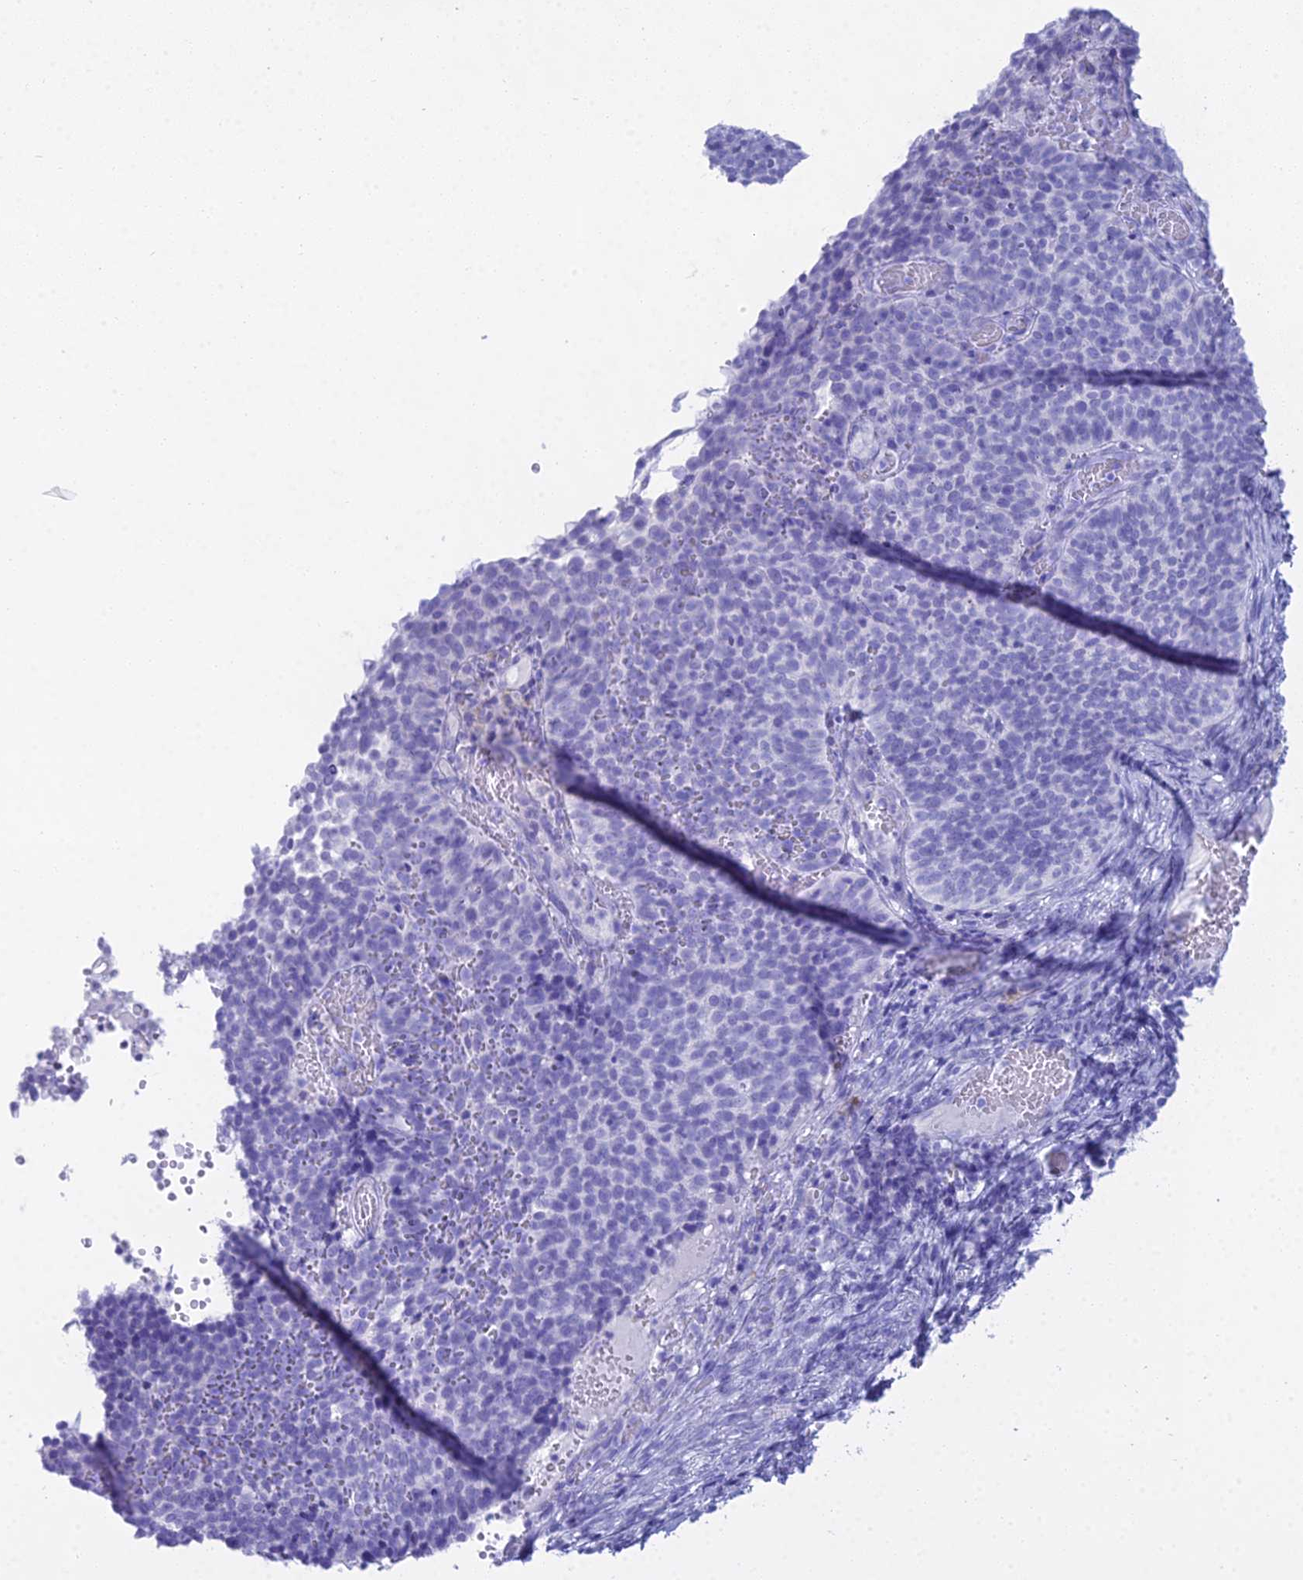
{"staining": {"intensity": "negative", "quantity": "none", "location": "none"}, "tissue": "cervical cancer", "cell_type": "Tumor cells", "image_type": "cancer", "snomed": [{"axis": "morphology", "description": "Normal tissue, NOS"}, {"axis": "morphology", "description": "Squamous cell carcinoma, NOS"}, {"axis": "topography", "description": "Cervix"}], "caption": "Immunohistochemistry micrograph of neoplastic tissue: squamous cell carcinoma (cervical) stained with DAB (3,3'-diaminobenzidine) reveals no significant protein staining in tumor cells. (DAB (3,3'-diaminobenzidine) IHC, high magnification).", "gene": "CGB2", "patient": {"sex": "female", "age": 39}}